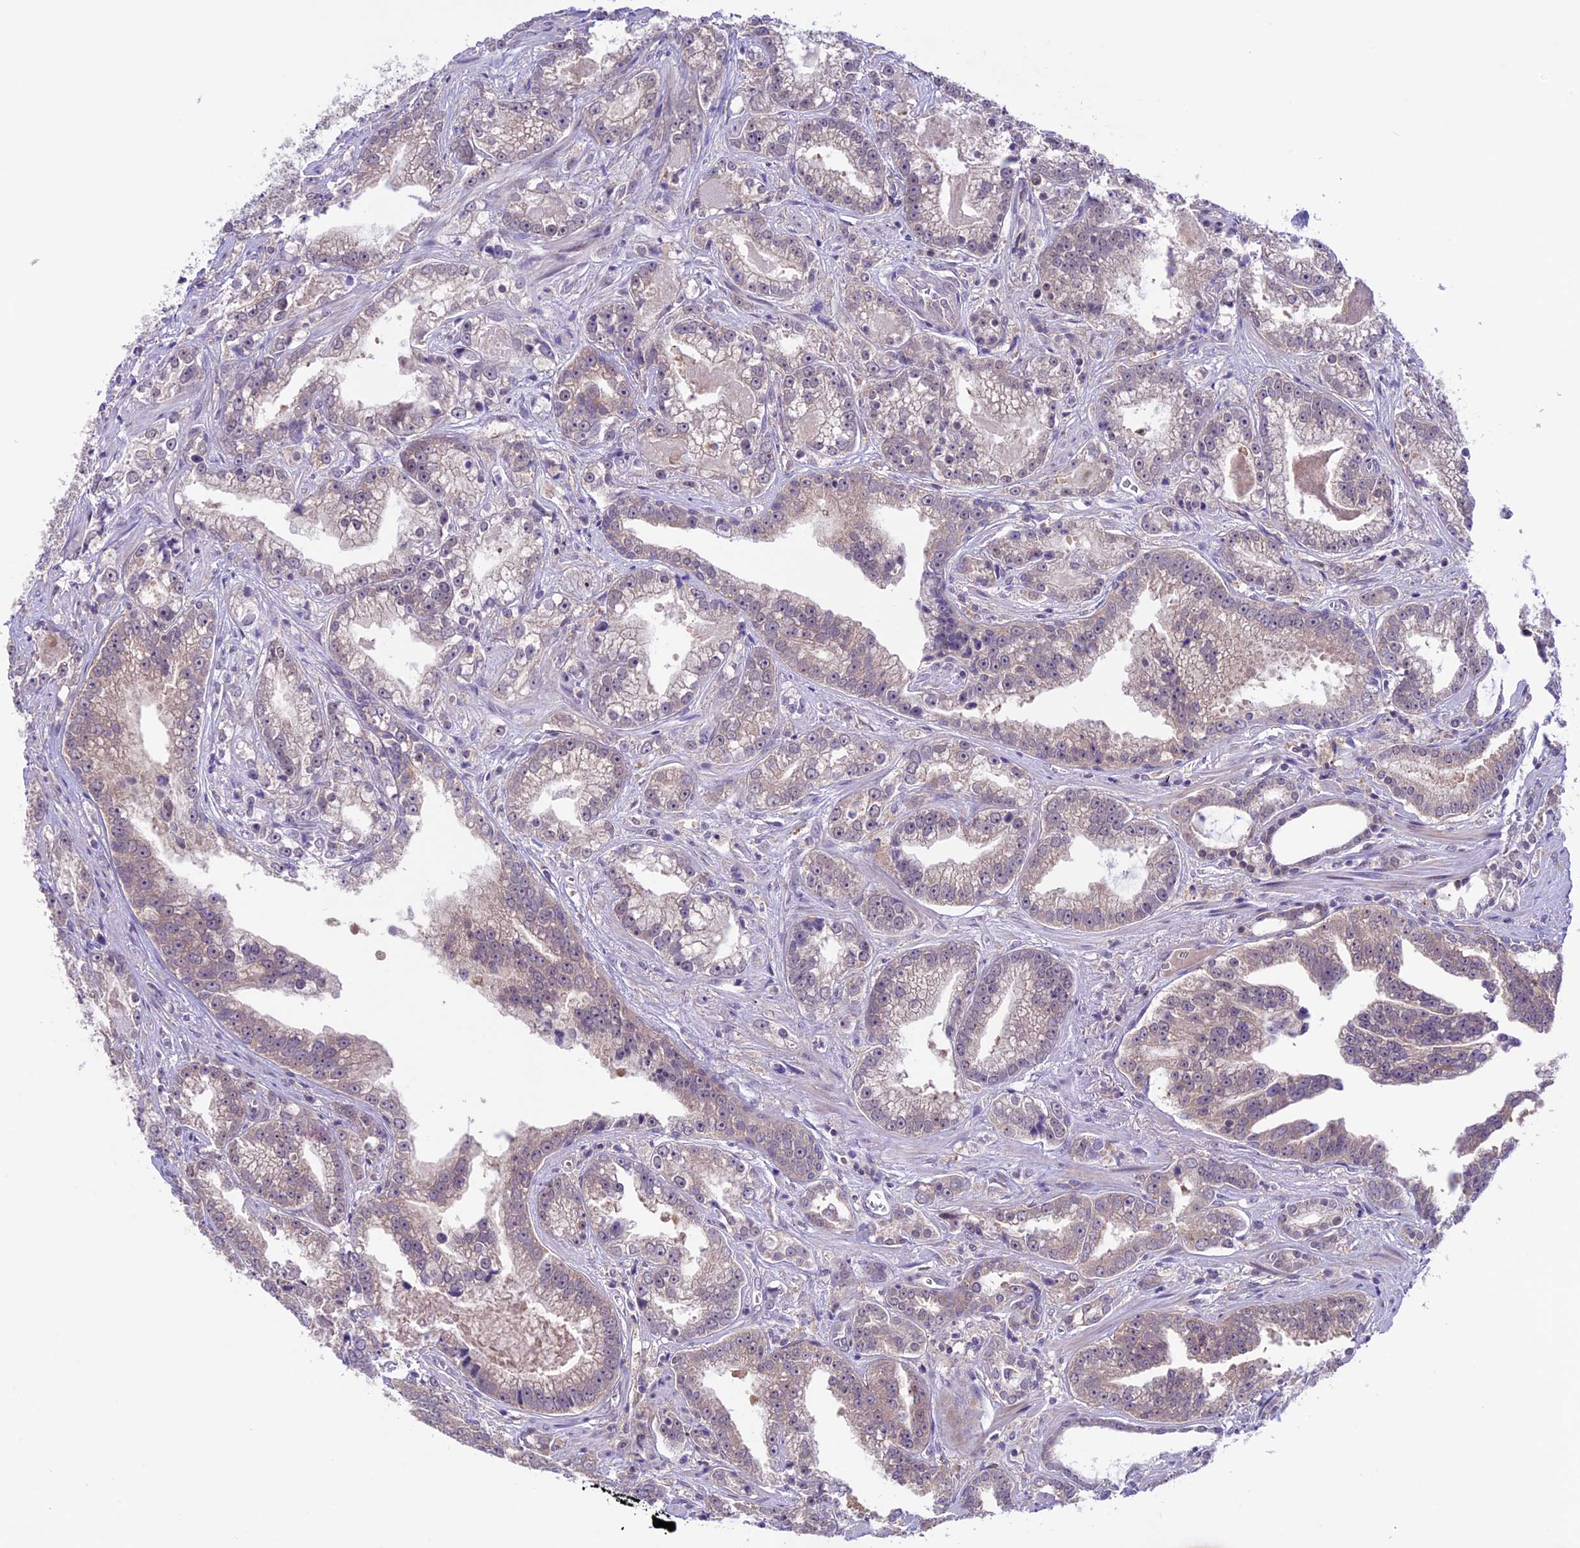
{"staining": {"intensity": "weak", "quantity": "25%-75%", "location": "cytoplasmic/membranous"}, "tissue": "prostate cancer", "cell_type": "Tumor cells", "image_type": "cancer", "snomed": [{"axis": "morphology", "description": "Adenocarcinoma, High grade"}, {"axis": "topography", "description": "Prostate and seminal vesicle, NOS"}], "caption": "Prostate cancer (high-grade adenocarcinoma) stained with IHC shows weak cytoplasmic/membranous staining in approximately 25%-75% of tumor cells.", "gene": "XKR7", "patient": {"sex": "male", "age": 67}}